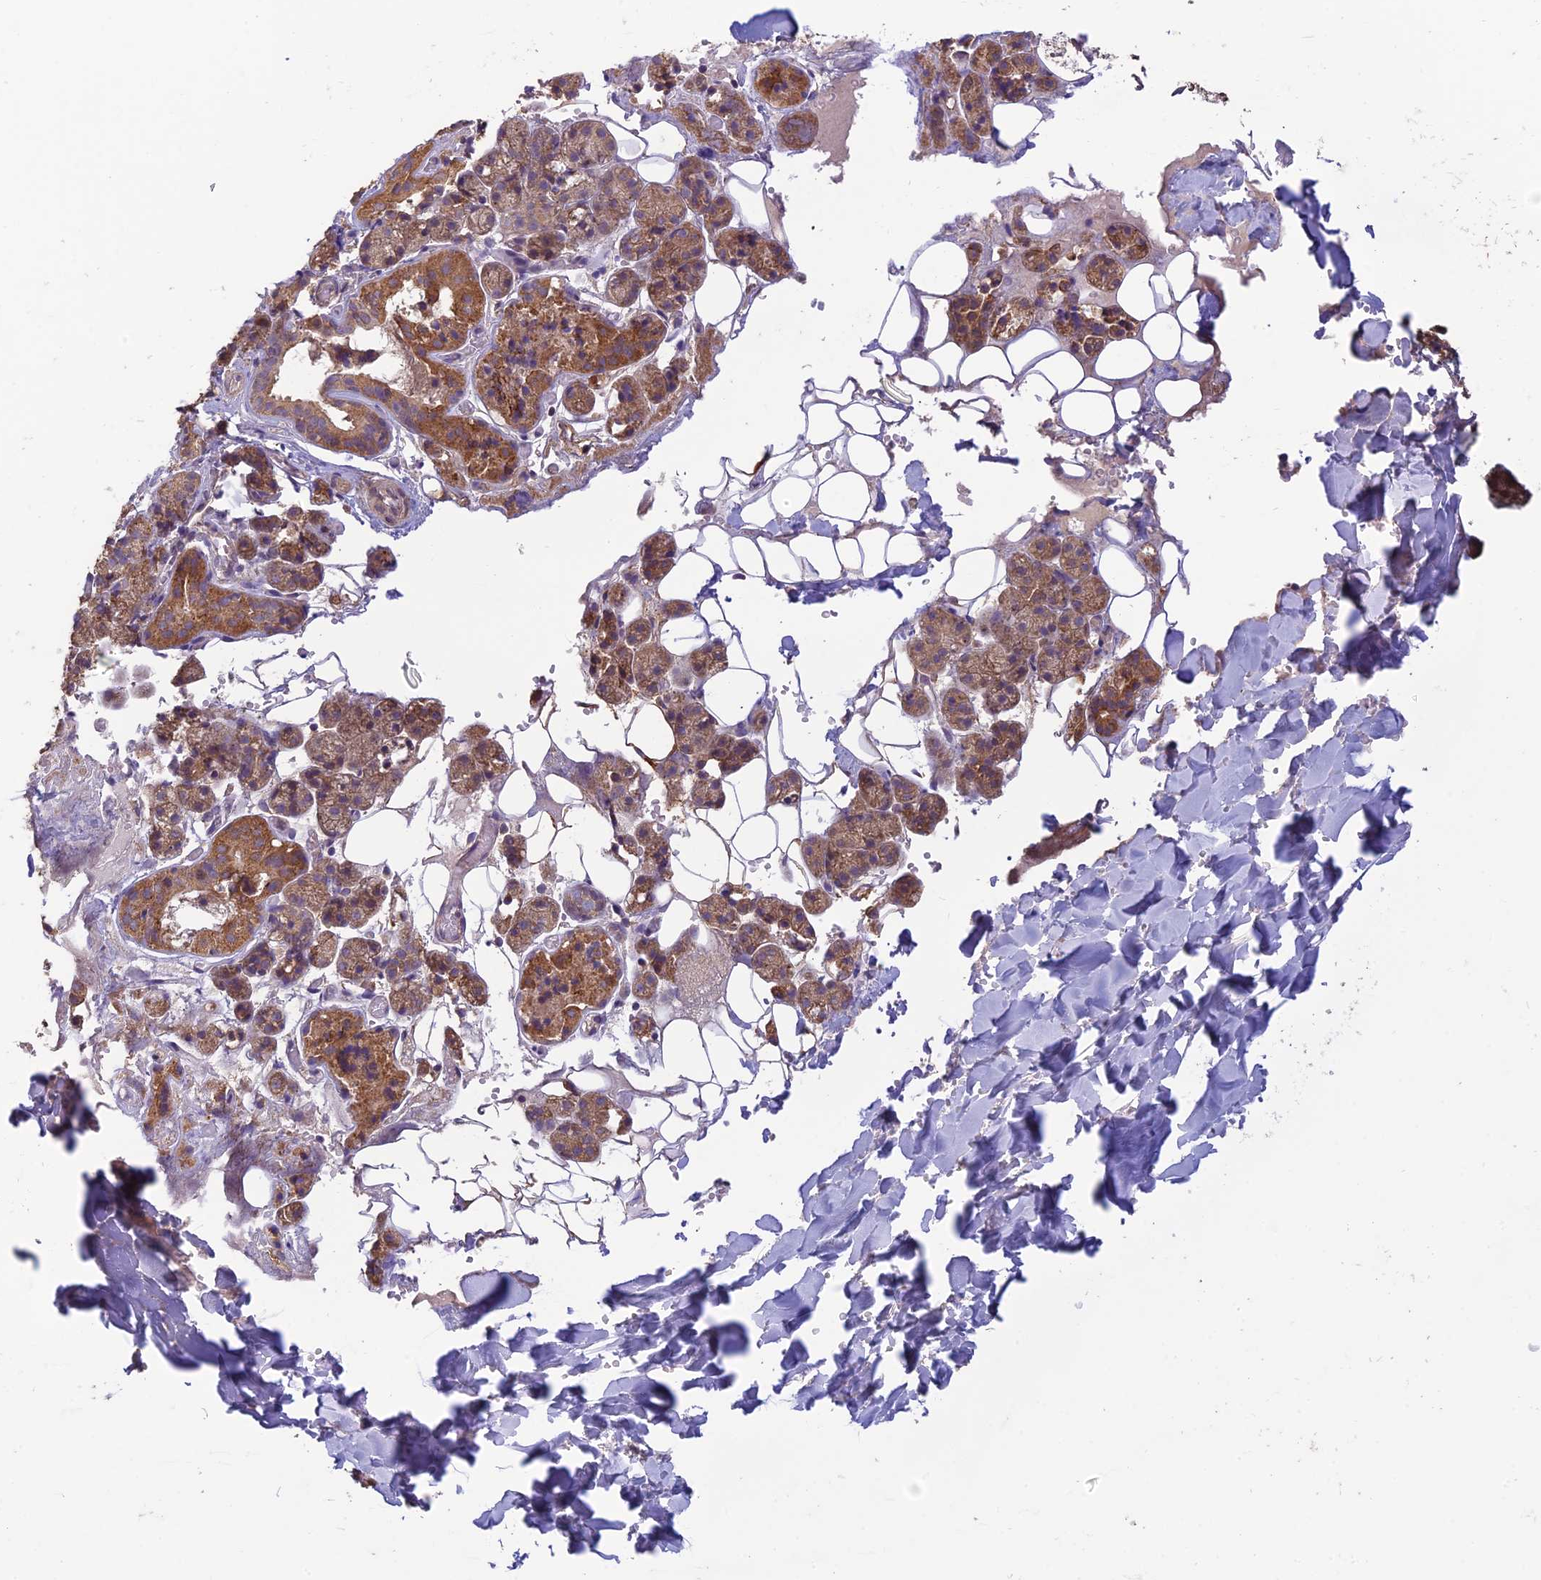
{"staining": {"intensity": "moderate", "quantity": "25%-75%", "location": "cytoplasmic/membranous"}, "tissue": "salivary gland", "cell_type": "Glandular cells", "image_type": "normal", "snomed": [{"axis": "morphology", "description": "Normal tissue, NOS"}, {"axis": "topography", "description": "Salivary gland"}], "caption": "High-magnification brightfield microscopy of benign salivary gland stained with DAB (3,3'-diaminobenzidine) (brown) and counterstained with hematoxylin (blue). glandular cells exhibit moderate cytoplasmic/membranous staining is identified in about25%-75% of cells. (brown staining indicates protein expression, while blue staining denotes nuclei).", "gene": "MRNIP", "patient": {"sex": "female", "age": 33}}